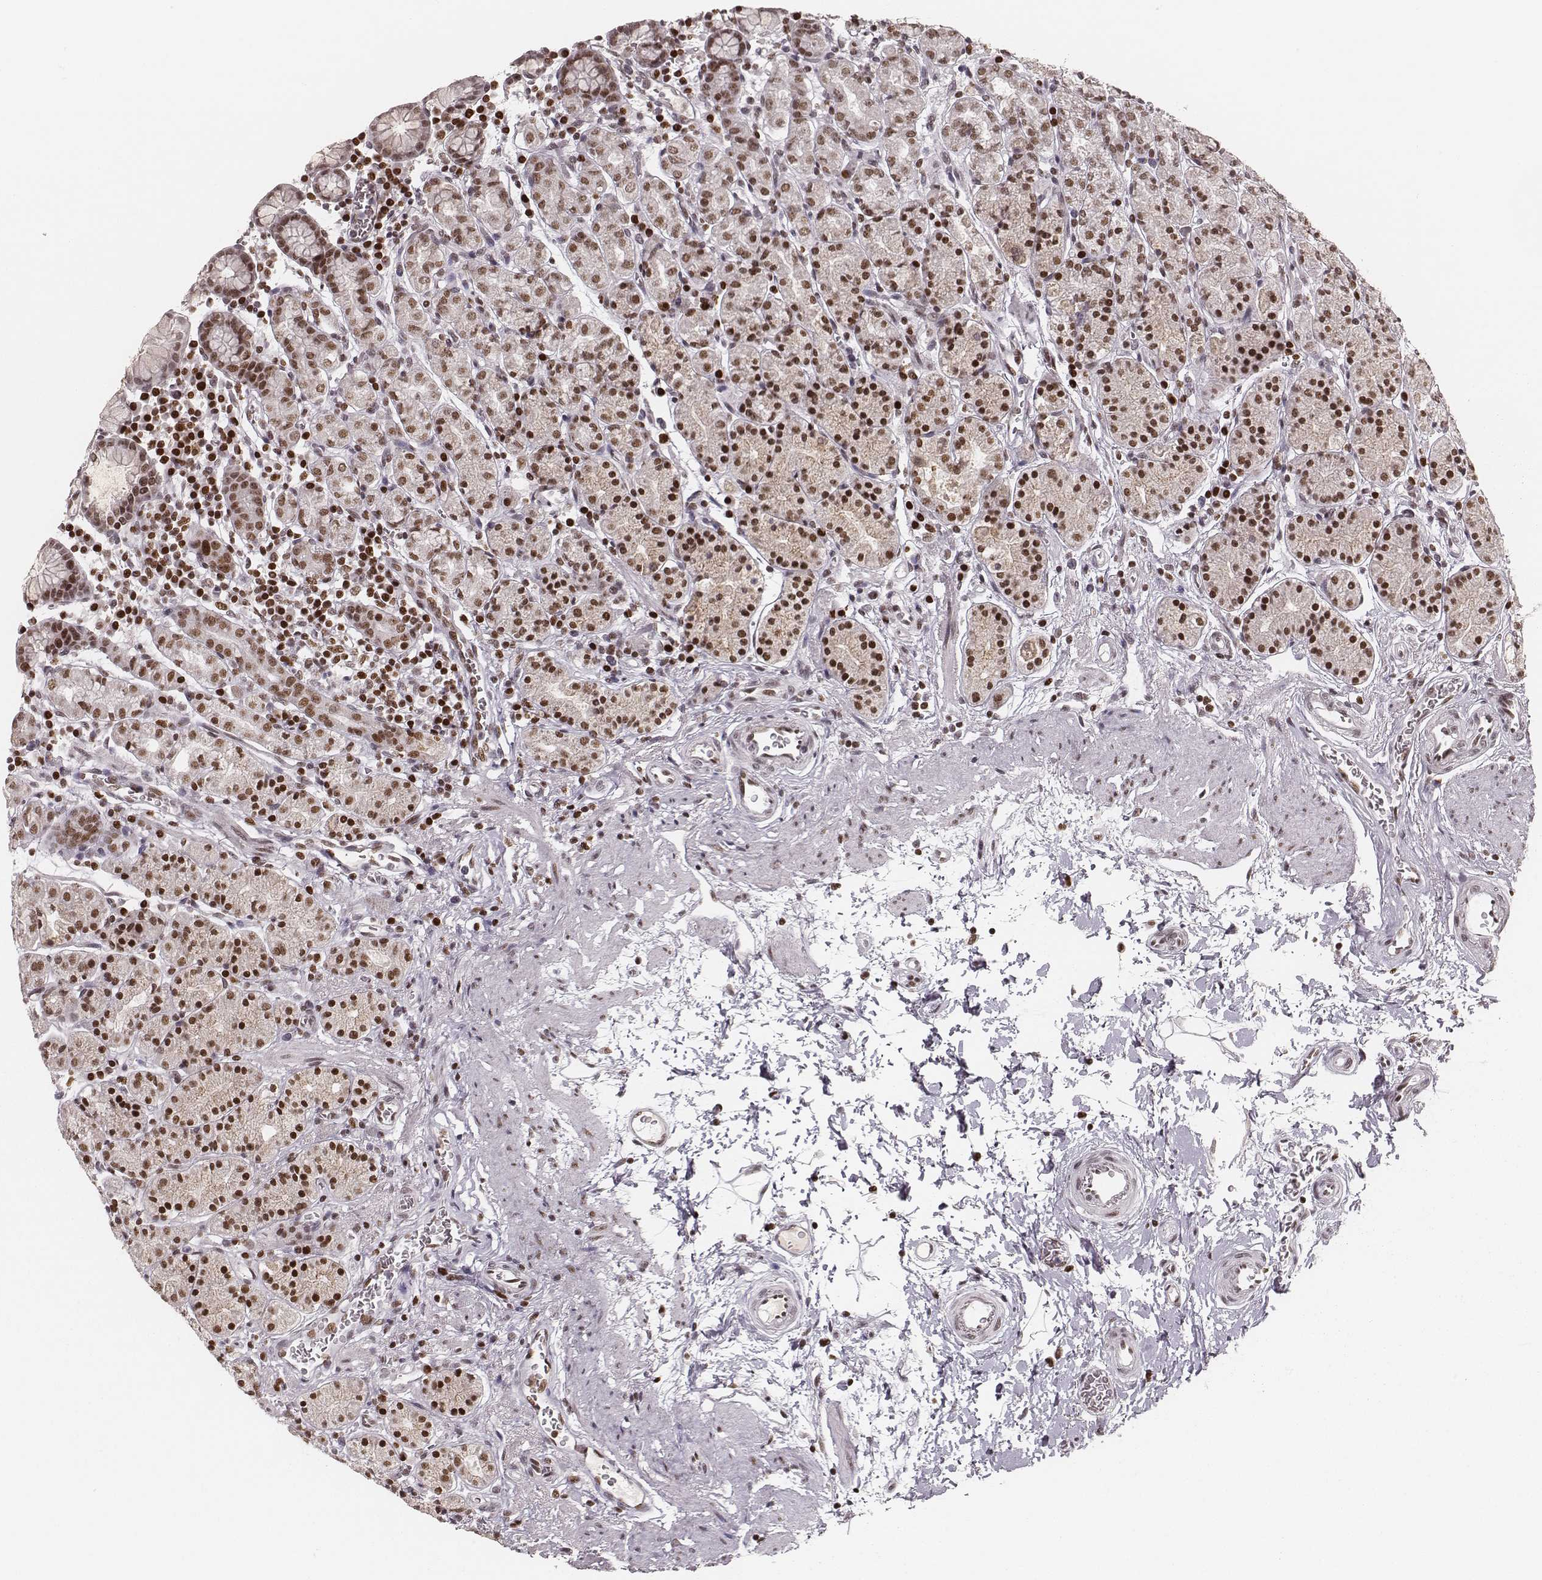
{"staining": {"intensity": "strong", "quantity": ">75%", "location": "nuclear"}, "tissue": "stomach", "cell_type": "Glandular cells", "image_type": "normal", "snomed": [{"axis": "morphology", "description": "Normal tissue, NOS"}, {"axis": "topography", "description": "Stomach, upper"}, {"axis": "topography", "description": "Stomach"}], "caption": "DAB (3,3'-diaminobenzidine) immunohistochemical staining of unremarkable stomach shows strong nuclear protein staining in approximately >75% of glandular cells.", "gene": "PARP1", "patient": {"sex": "male", "age": 62}}